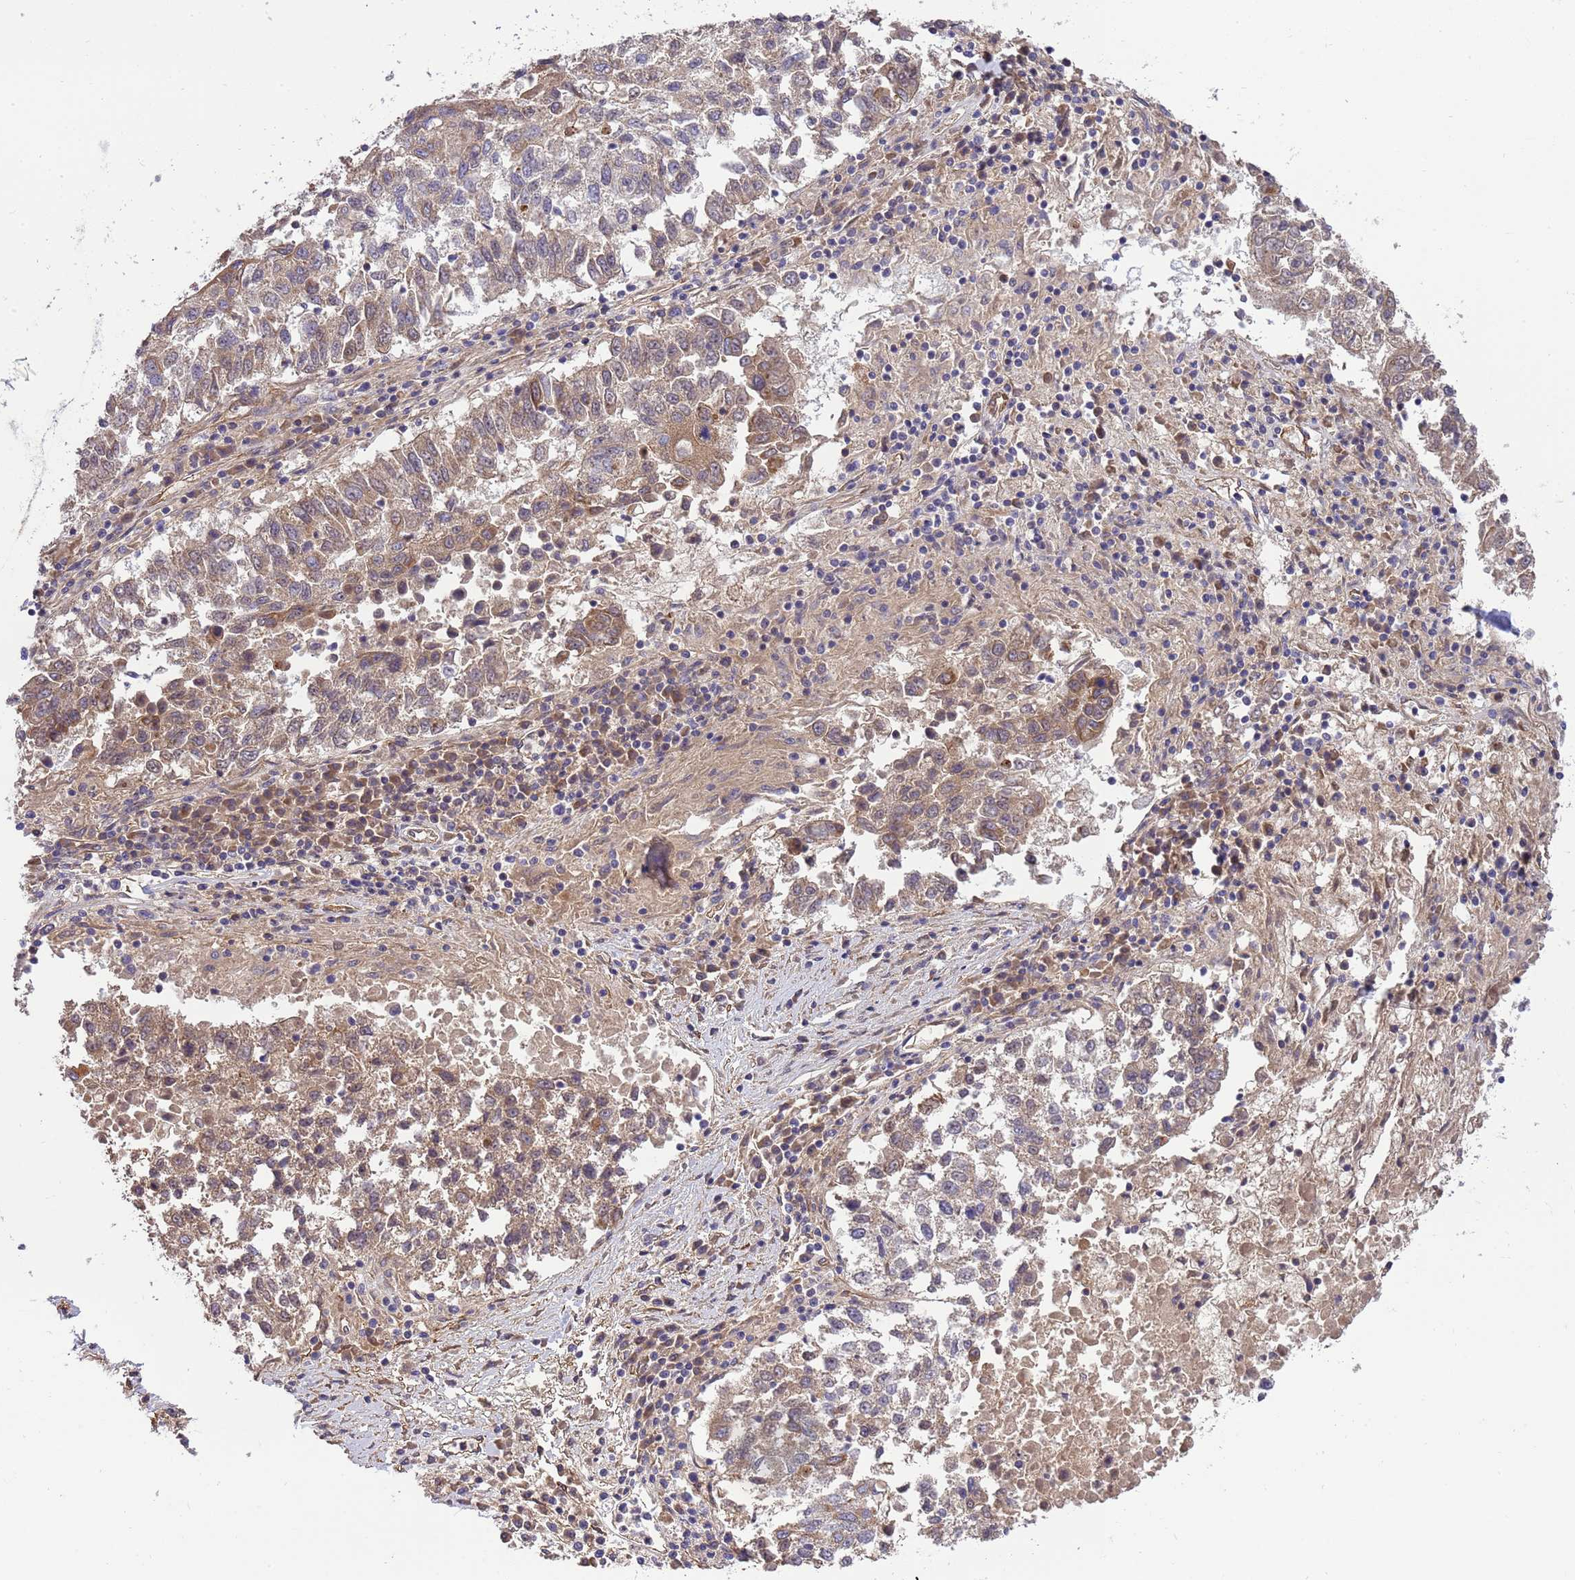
{"staining": {"intensity": "moderate", "quantity": "25%-75%", "location": "cytoplasmic/membranous"}, "tissue": "lung cancer", "cell_type": "Tumor cells", "image_type": "cancer", "snomed": [{"axis": "morphology", "description": "Squamous cell carcinoma, NOS"}, {"axis": "topography", "description": "Lung"}], "caption": "The micrograph reveals a brown stain indicating the presence of a protein in the cytoplasmic/membranous of tumor cells in lung cancer (squamous cell carcinoma).", "gene": "SMCO3", "patient": {"sex": "male", "age": 73}}